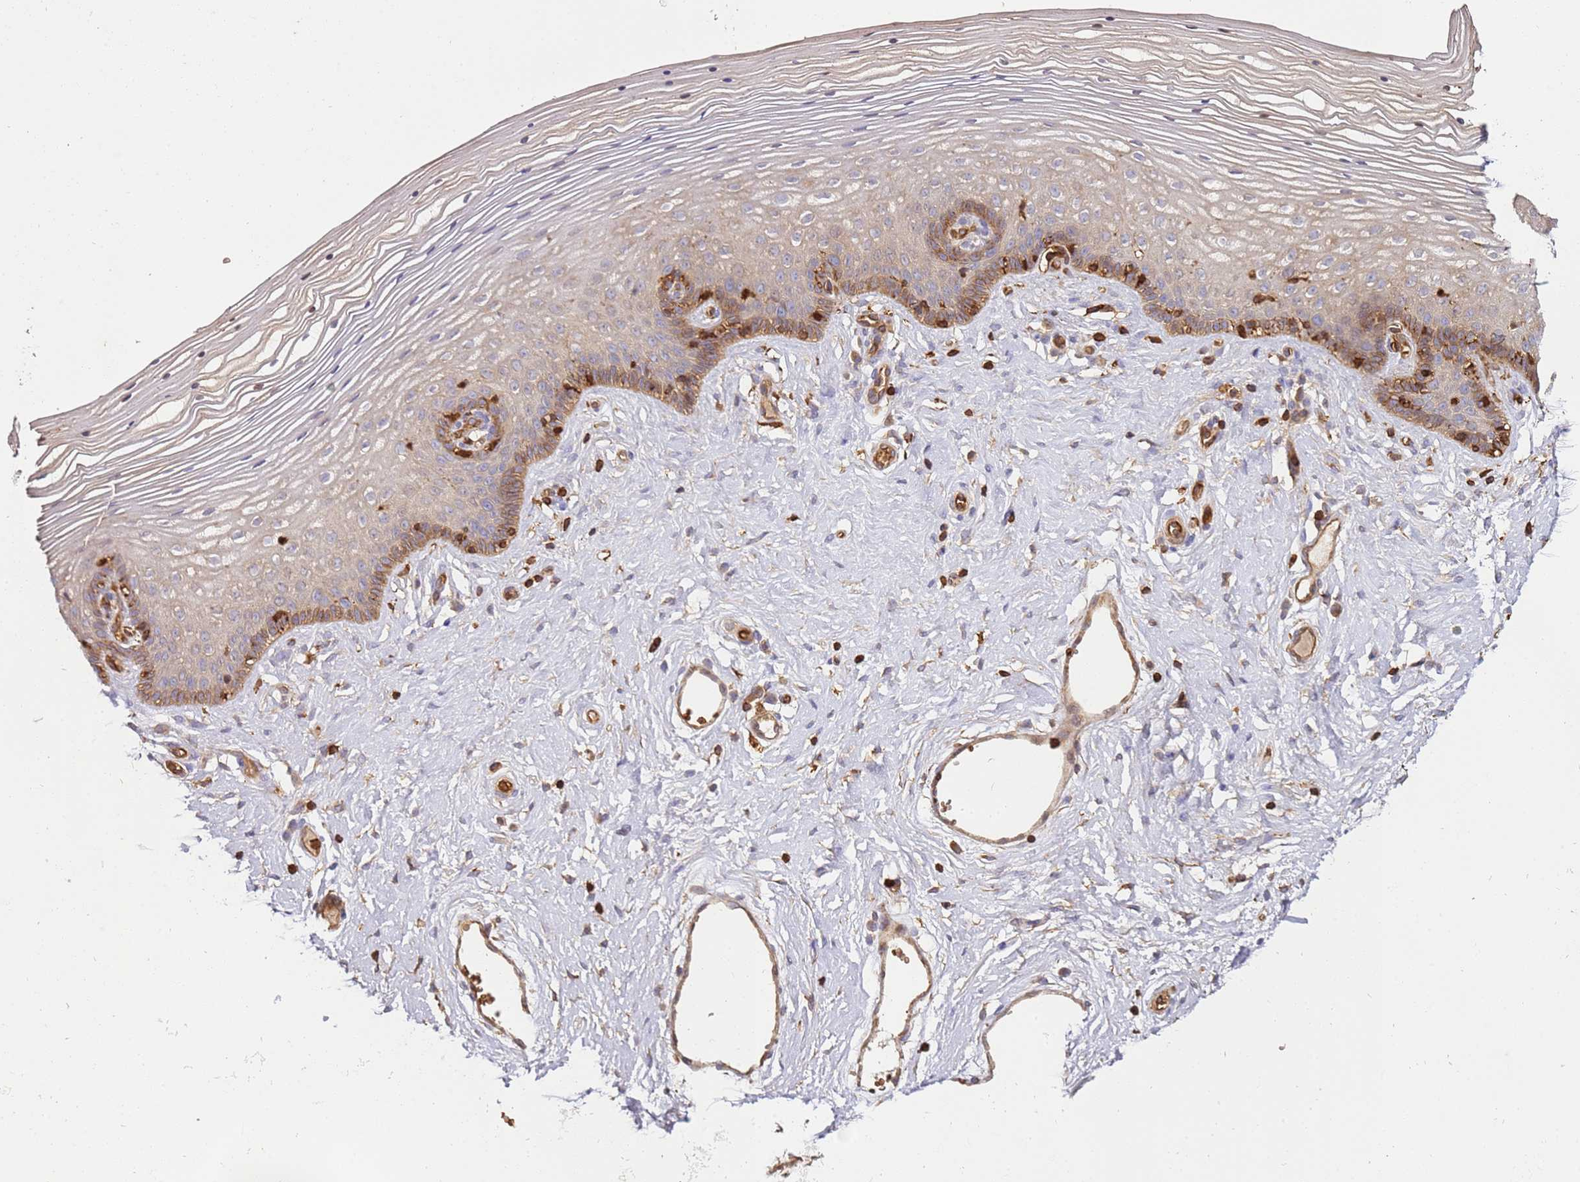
{"staining": {"intensity": "moderate", "quantity": "<25%", "location": "cytoplasmic/membranous"}, "tissue": "vagina", "cell_type": "Squamous epithelial cells", "image_type": "normal", "snomed": [{"axis": "morphology", "description": "Normal tissue, NOS"}, {"axis": "topography", "description": "Vagina"}], "caption": "An IHC micrograph of normal tissue is shown. Protein staining in brown highlights moderate cytoplasmic/membranous positivity in vagina within squamous epithelial cells. Immunohistochemistry (ihc) stains the protein of interest in brown and the nuclei are stained blue.", "gene": "OR6P1", "patient": {"sex": "female", "age": 46}}